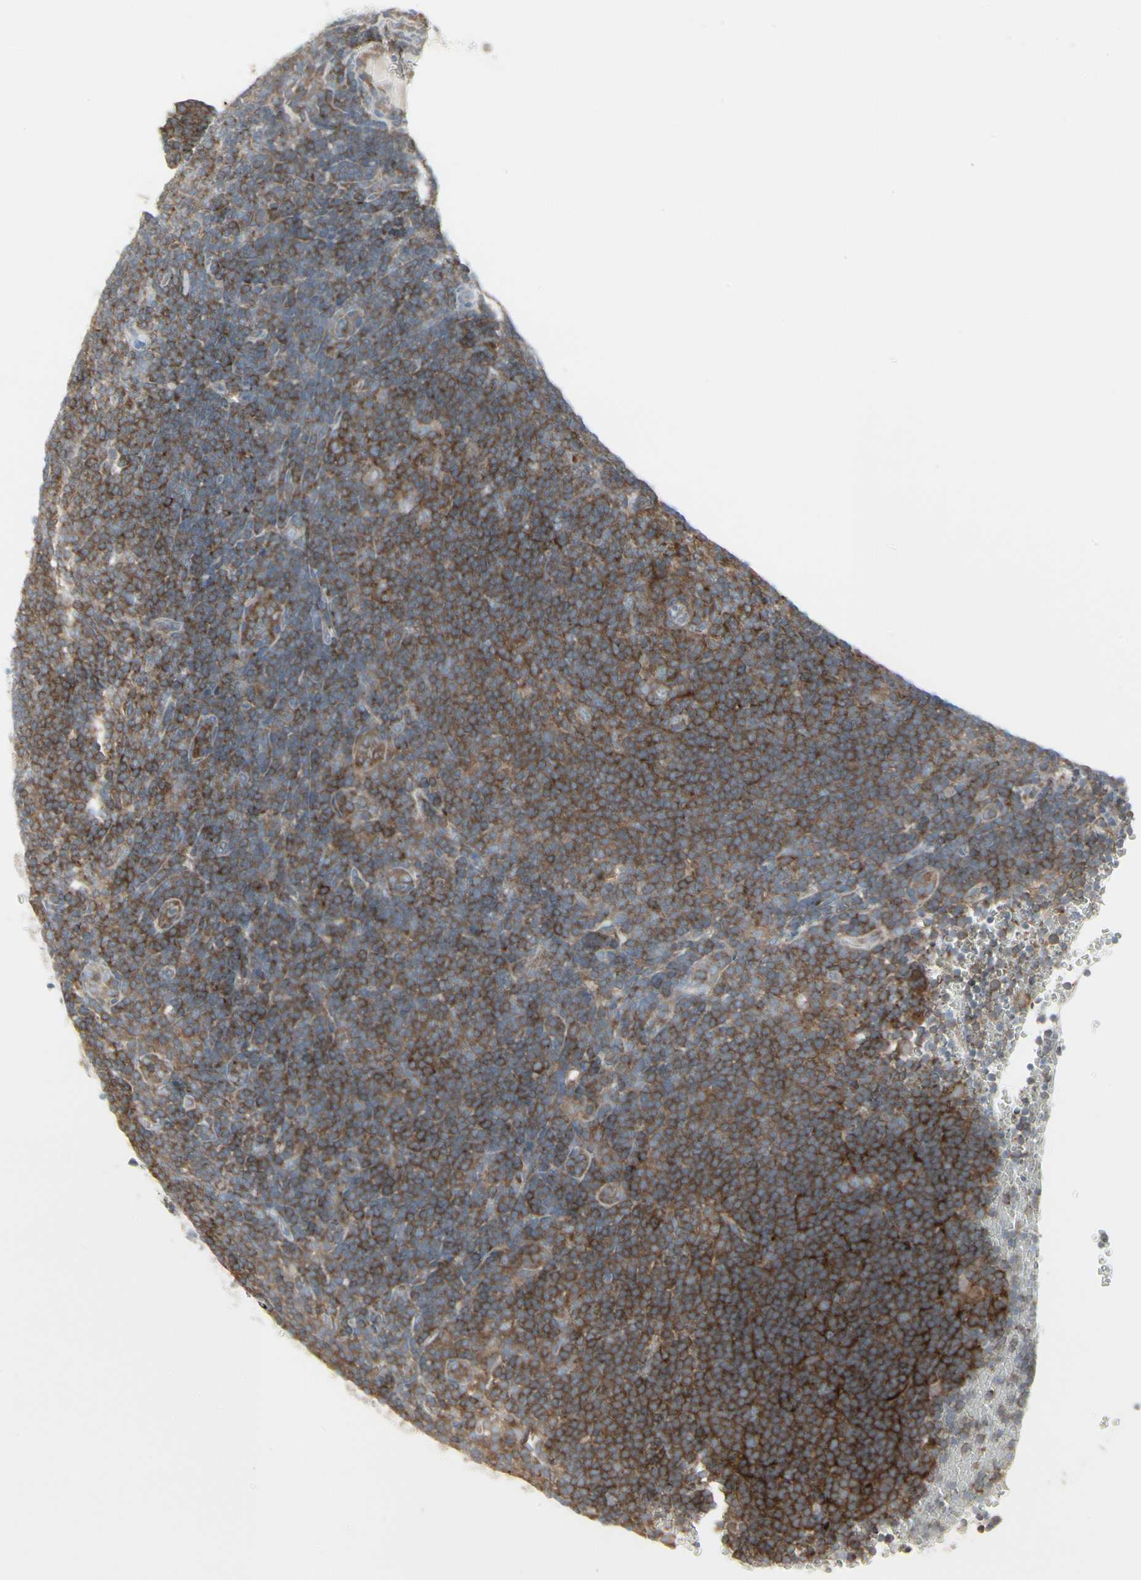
{"staining": {"intensity": "weak", "quantity": ">75%", "location": "cytoplasmic/membranous"}, "tissue": "lymphoma", "cell_type": "Tumor cells", "image_type": "cancer", "snomed": [{"axis": "morphology", "description": "Hodgkin's disease, NOS"}, {"axis": "topography", "description": "Lymph node"}], "caption": "About >75% of tumor cells in Hodgkin's disease exhibit weak cytoplasmic/membranous protein positivity as visualized by brown immunohistochemical staining.", "gene": "EPS15", "patient": {"sex": "female", "age": 57}}